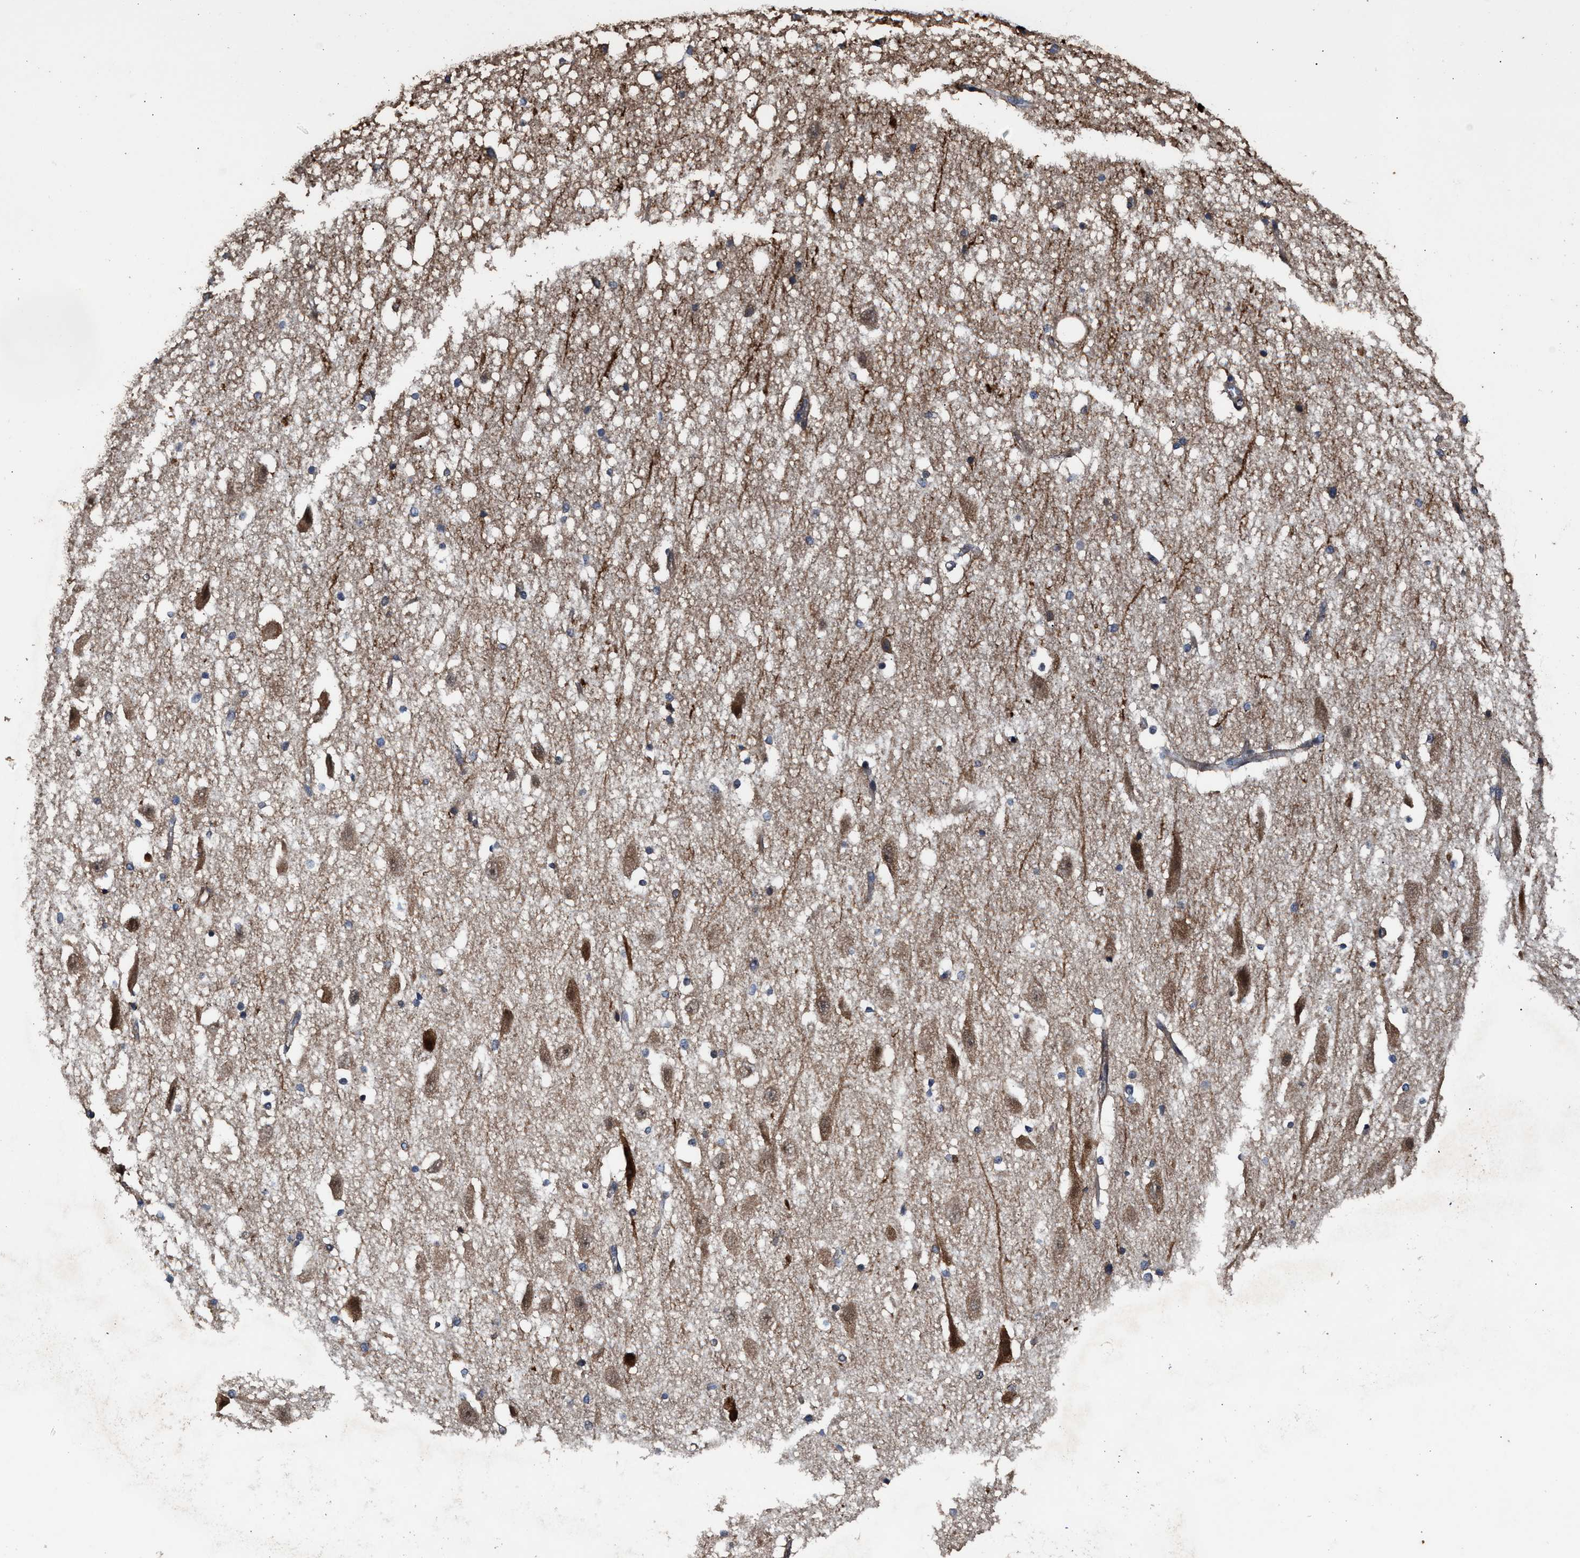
{"staining": {"intensity": "moderate", "quantity": "<25%", "location": "cytoplasmic/membranous"}, "tissue": "hippocampus", "cell_type": "Glial cells", "image_type": "normal", "snomed": [{"axis": "morphology", "description": "Normal tissue, NOS"}, {"axis": "topography", "description": "Hippocampus"}], "caption": "IHC staining of normal hippocampus, which shows low levels of moderate cytoplasmic/membranous positivity in approximately <25% of glial cells indicating moderate cytoplasmic/membranous protein expression. The staining was performed using DAB (brown) for protein detection and nuclei were counterstained in hematoxylin (blue).", "gene": "ZNHIT6", "patient": {"sex": "female", "age": 19}}